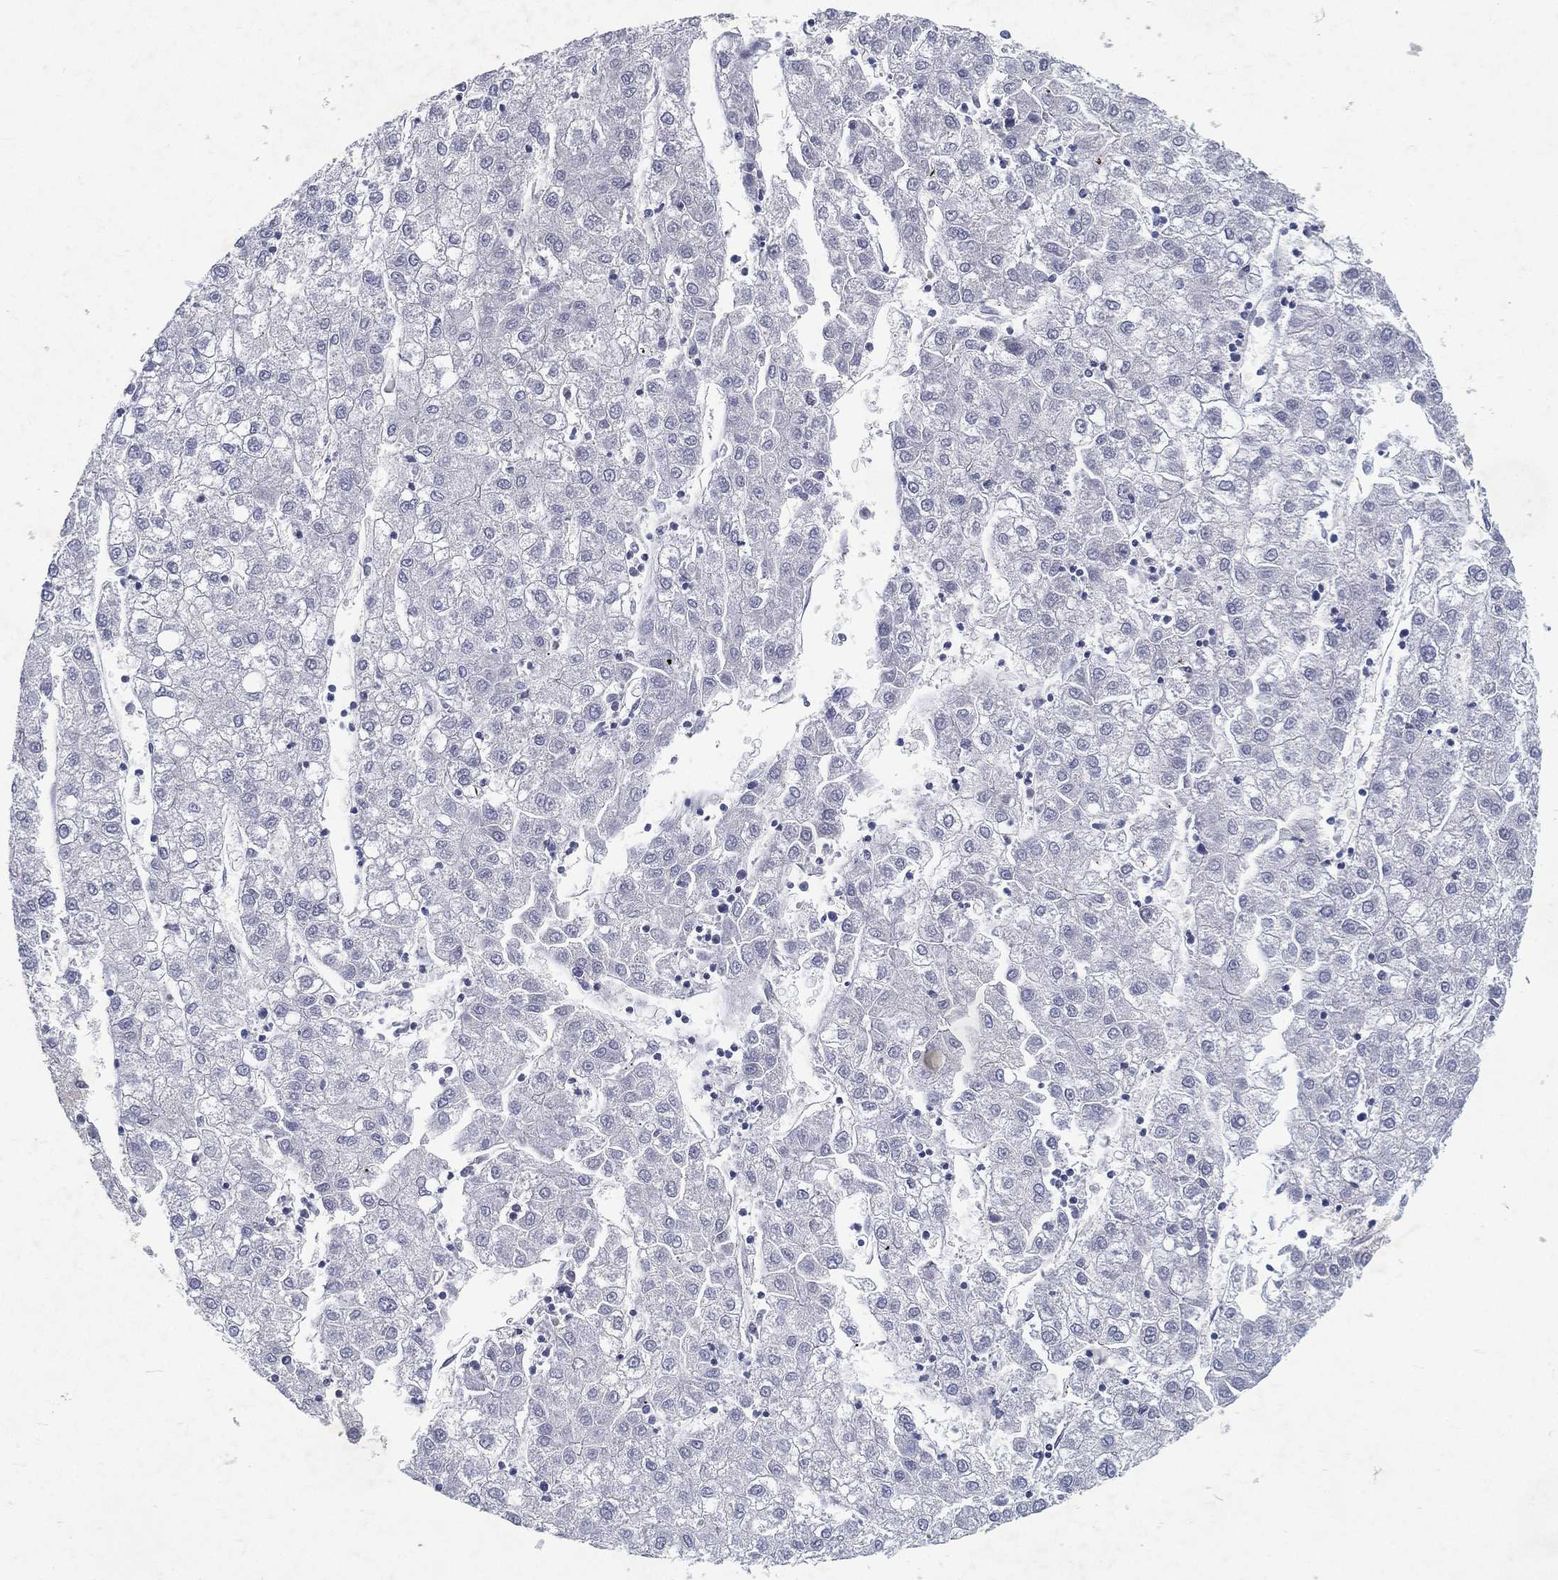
{"staining": {"intensity": "negative", "quantity": "none", "location": "none"}, "tissue": "liver cancer", "cell_type": "Tumor cells", "image_type": "cancer", "snomed": [{"axis": "morphology", "description": "Carcinoma, Hepatocellular, NOS"}, {"axis": "topography", "description": "Liver"}], "caption": "The histopathology image demonstrates no significant positivity in tumor cells of liver hepatocellular carcinoma.", "gene": "RGS13", "patient": {"sex": "male", "age": 72}}